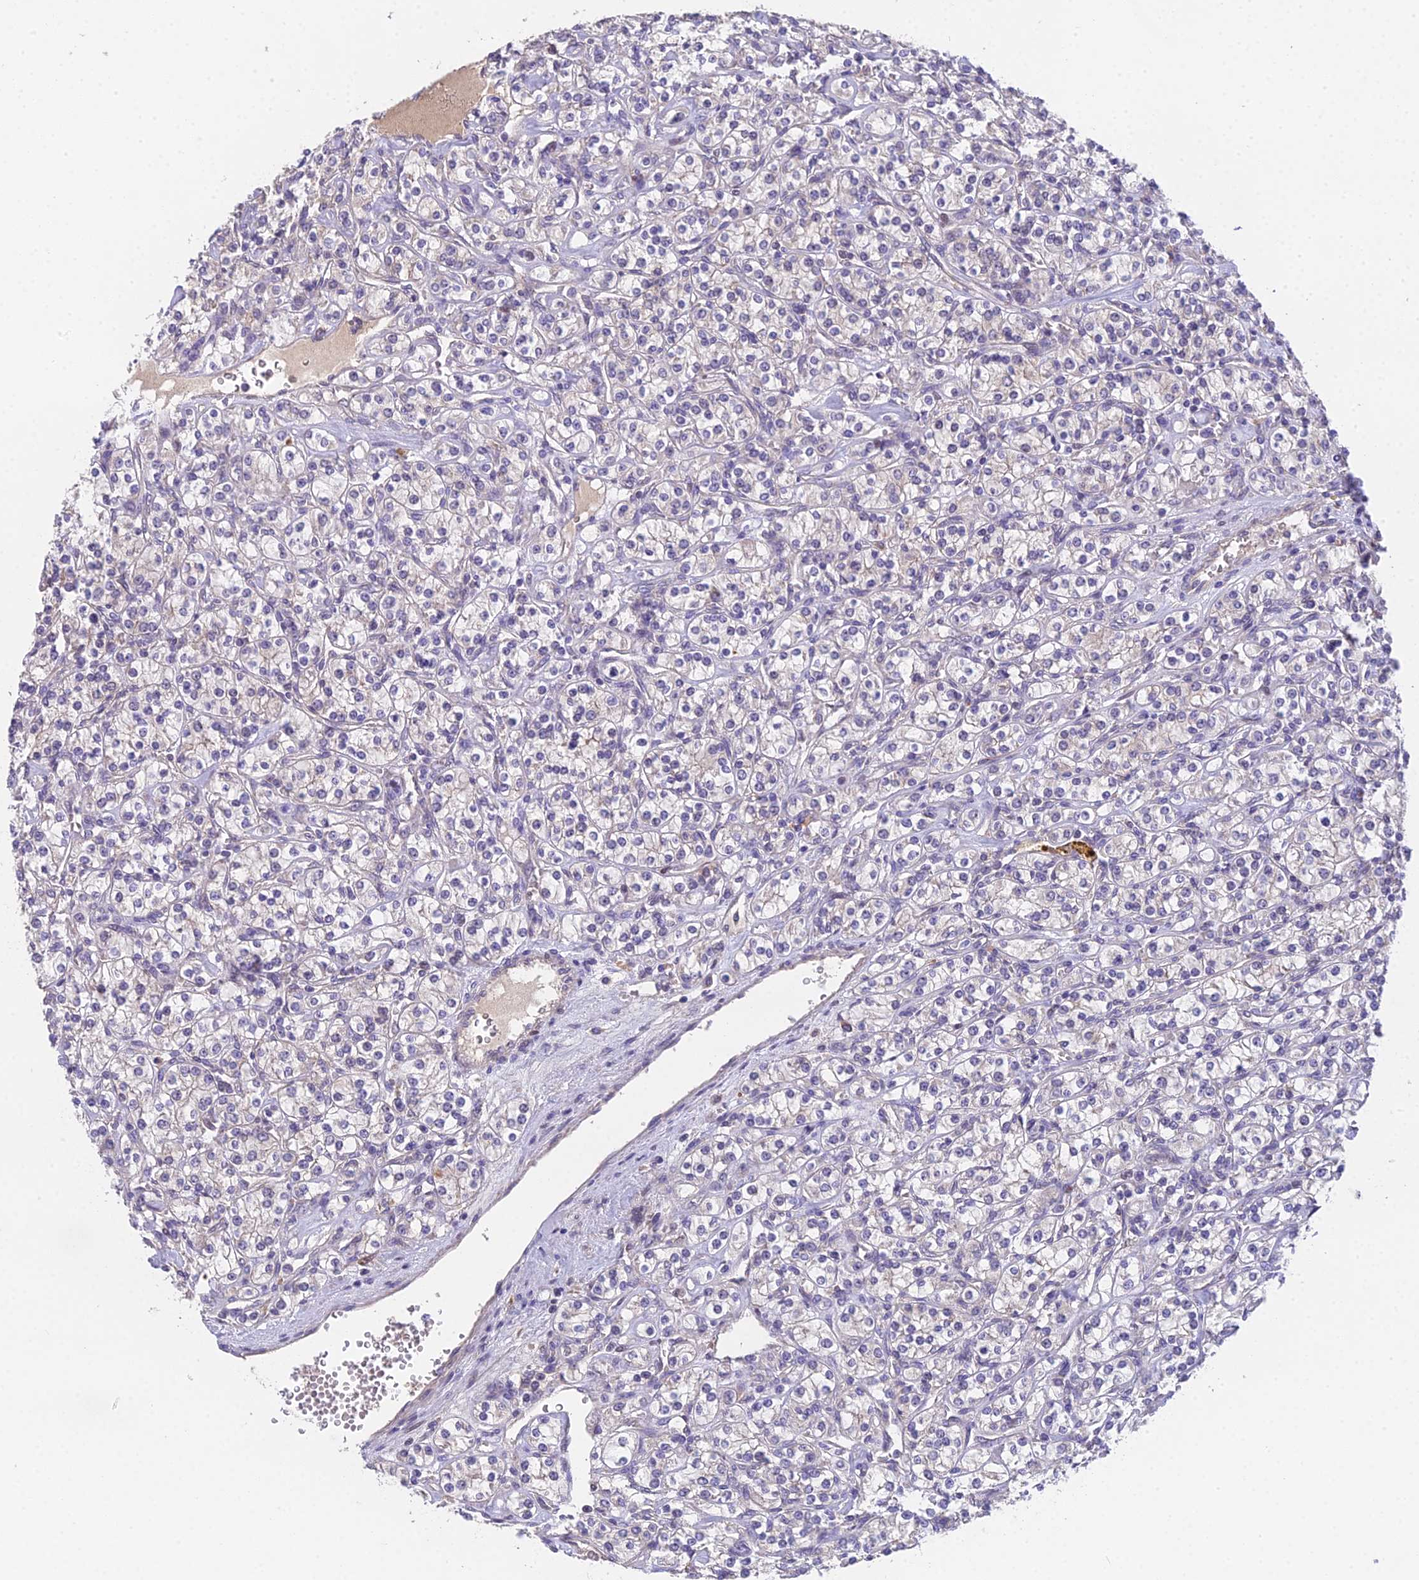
{"staining": {"intensity": "negative", "quantity": "none", "location": "none"}, "tissue": "renal cancer", "cell_type": "Tumor cells", "image_type": "cancer", "snomed": [{"axis": "morphology", "description": "Adenocarcinoma, NOS"}, {"axis": "topography", "description": "Kidney"}], "caption": "Tumor cells show no significant protein staining in renal adenocarcinoma.", "gene": "PUS10", "patient": {"sex": "male", "age": 77}}